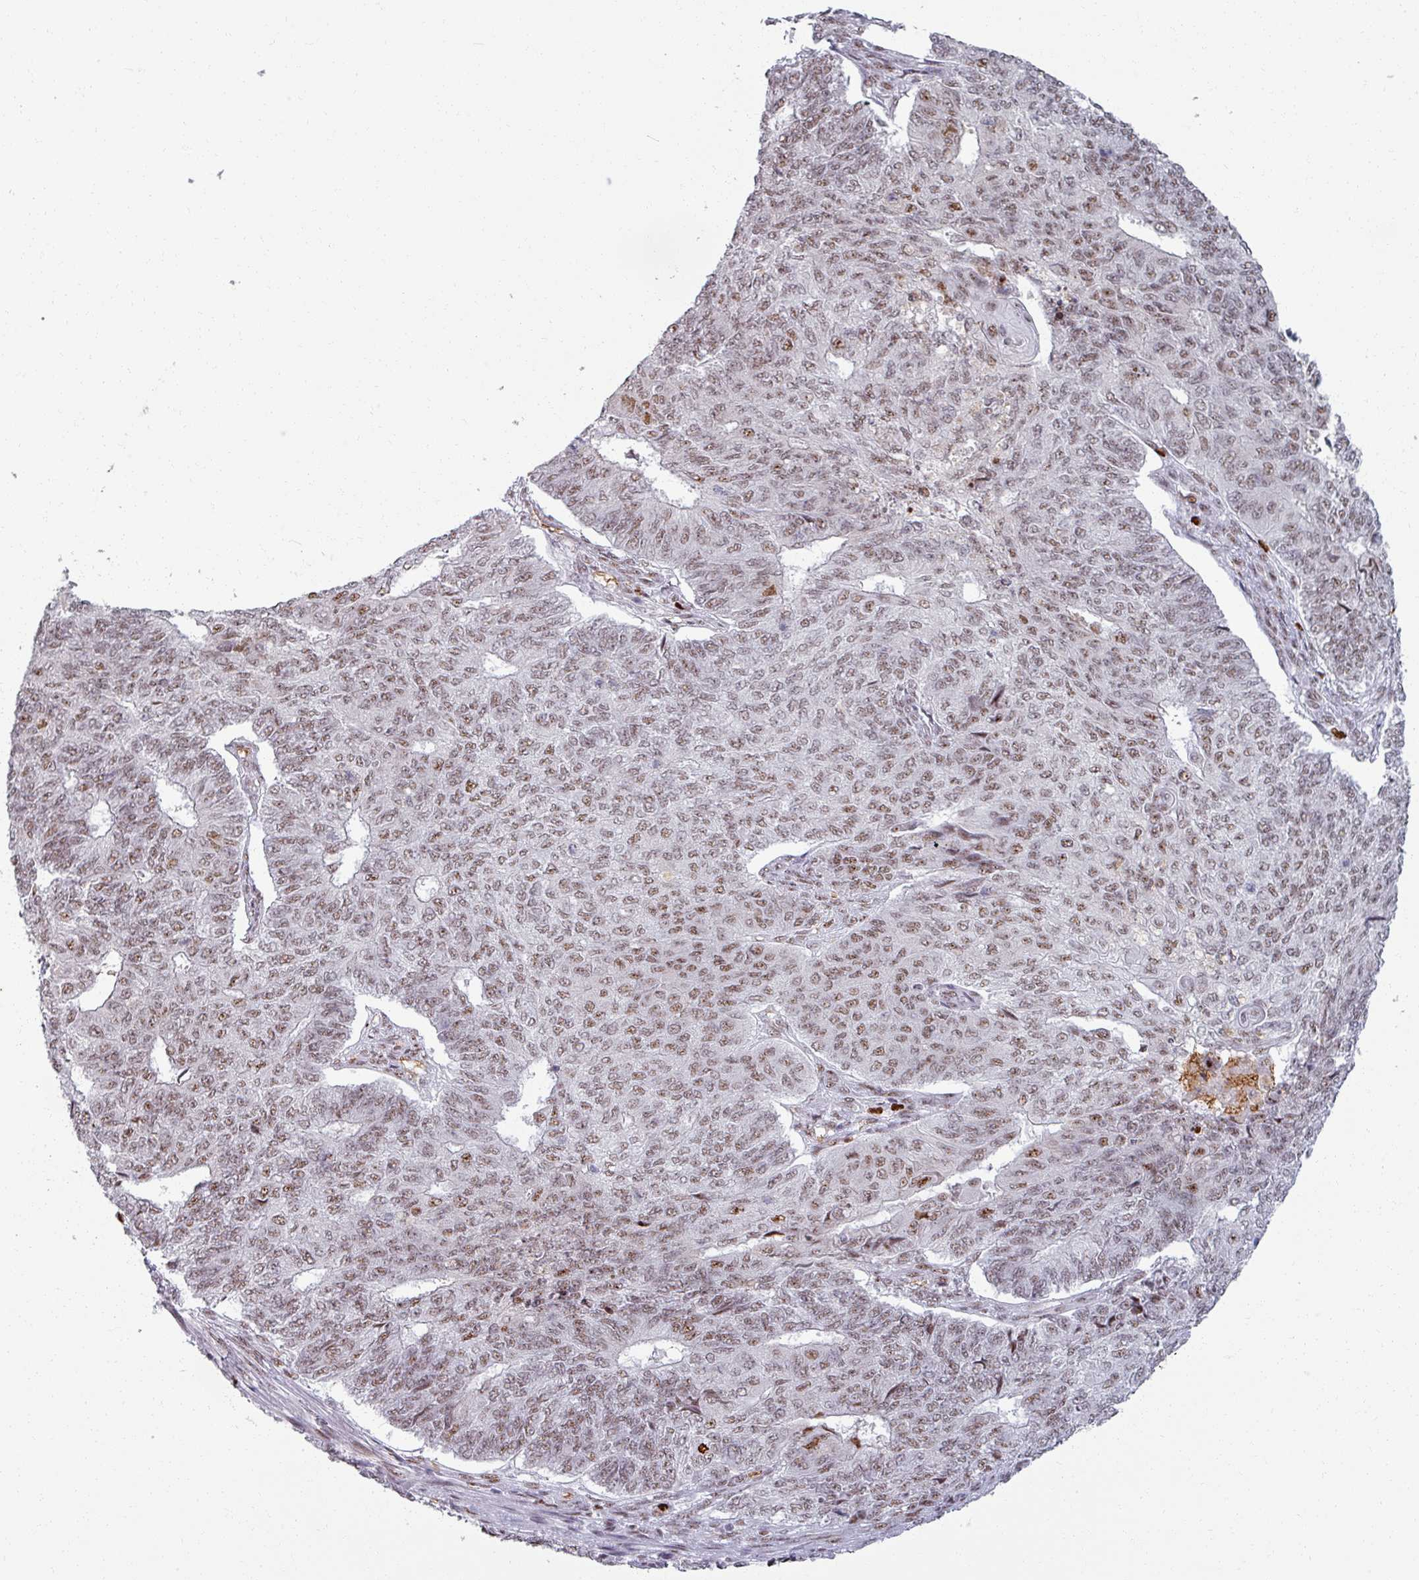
{"staining": {"intensity": "moderate", "quantity": ">75%", "location": "nuclear"}, "tissue": "endometrial cancer", "cell_type": "Tumor cells", "image_type": "cancer", "snomed": [{"axis": "morphology", "description": "Adenocarcinoma, NOS"}, {"axis": "topography", "description": "Endometrium"}], "caption": "Human adenocarcinoma (endometrial) stained with a protein marker displays moderate staining in tumor cells.", "gene": "NCOR1", "patient": {"sex": "female", "age": 32}}